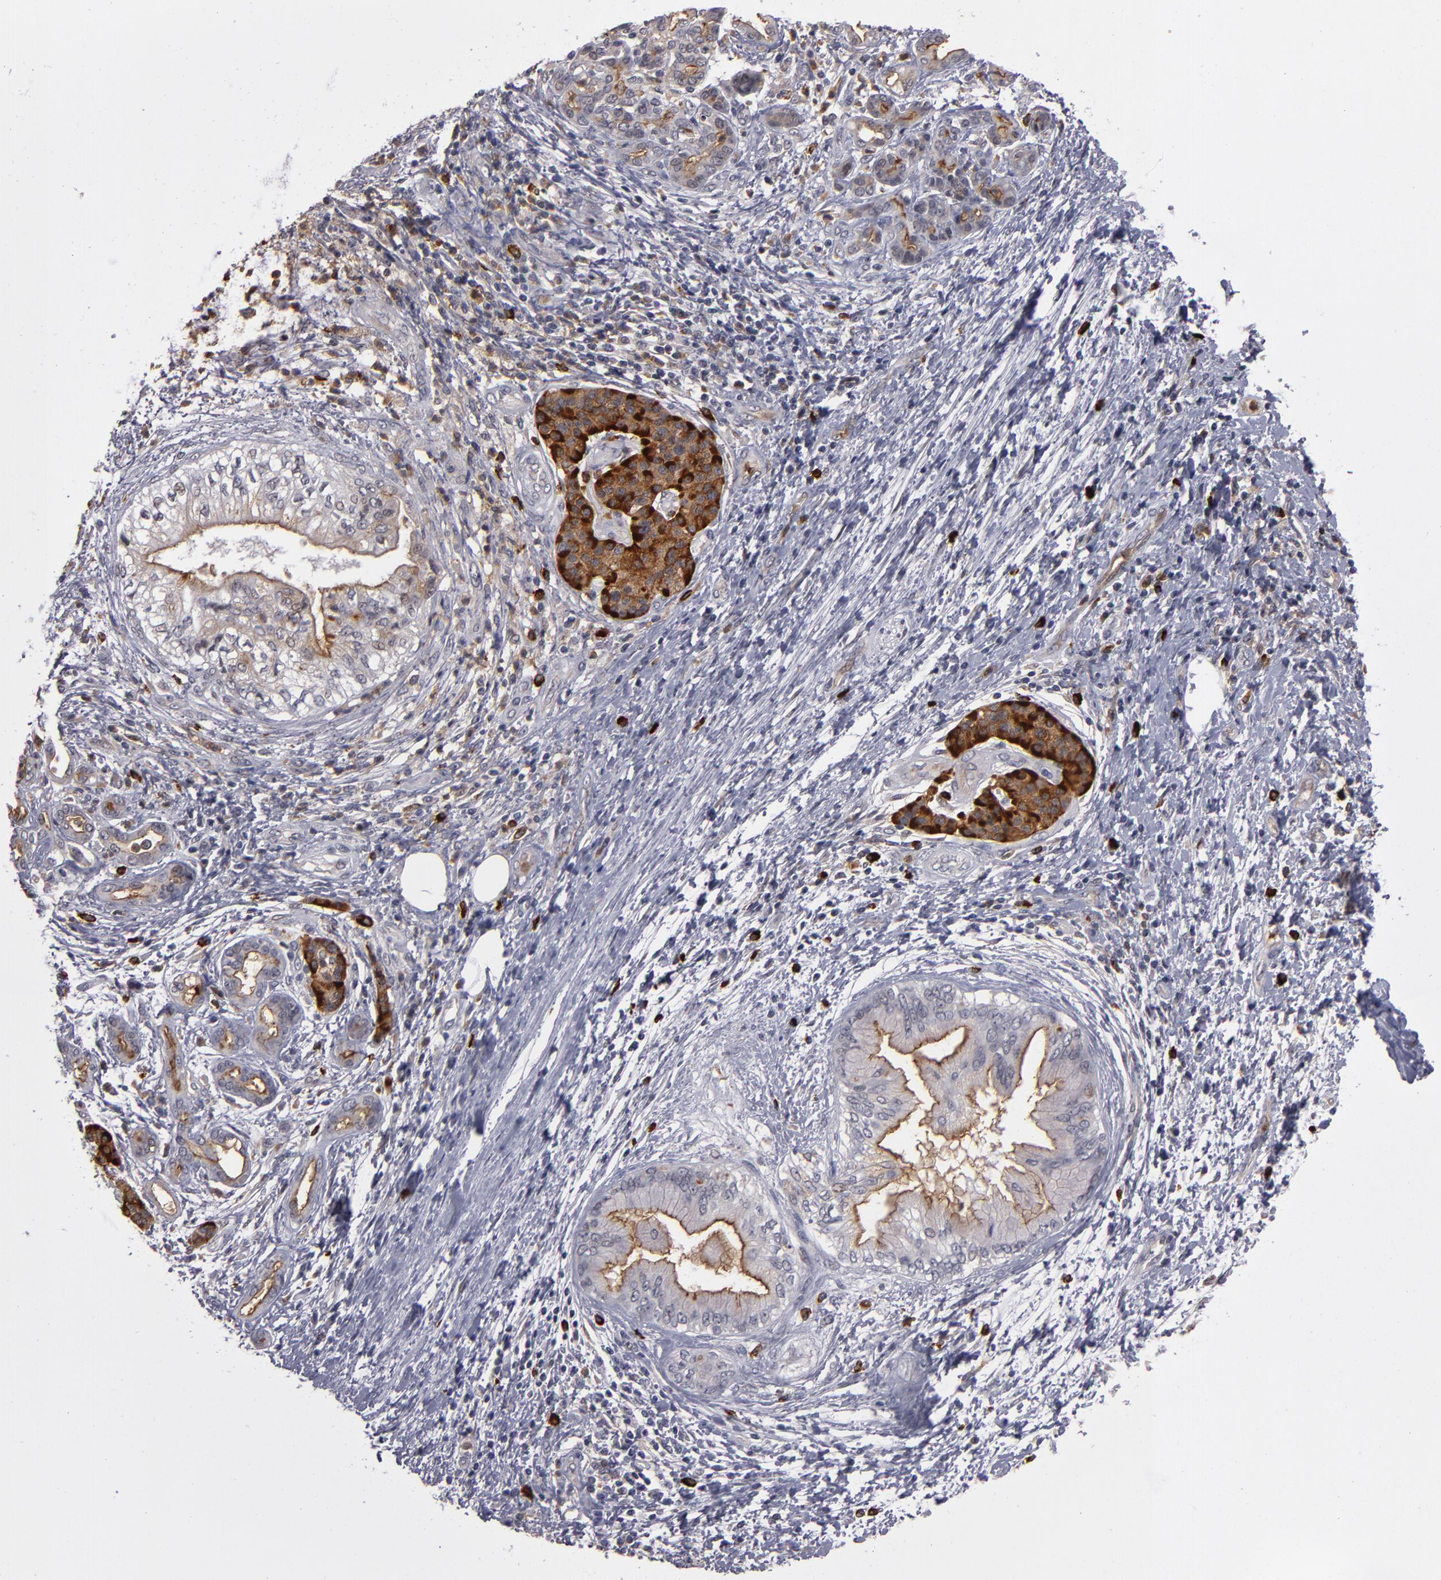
{"staining": {"intensity": "weak", "quantity": ">75%", "location": "cytoplasmic/membranous"}, "tissue": "pancreatic cancer", "cell_type": "Tumor cells", "image_type": "cancer", "snomed": [{"axis": "morphology", "description": "Adenocarcinoma, NOS"}, {"axis": "topography", "description": "Pancreas"}], "caption": "Immunohistochemical staining of human pancreatic cancer exhibits low levels of weak cytoplasmic/membranous protein staining in approximately >75% of tumor cells.", "gene": "STX3", "patient": {"sex": "female", "age": 70}}